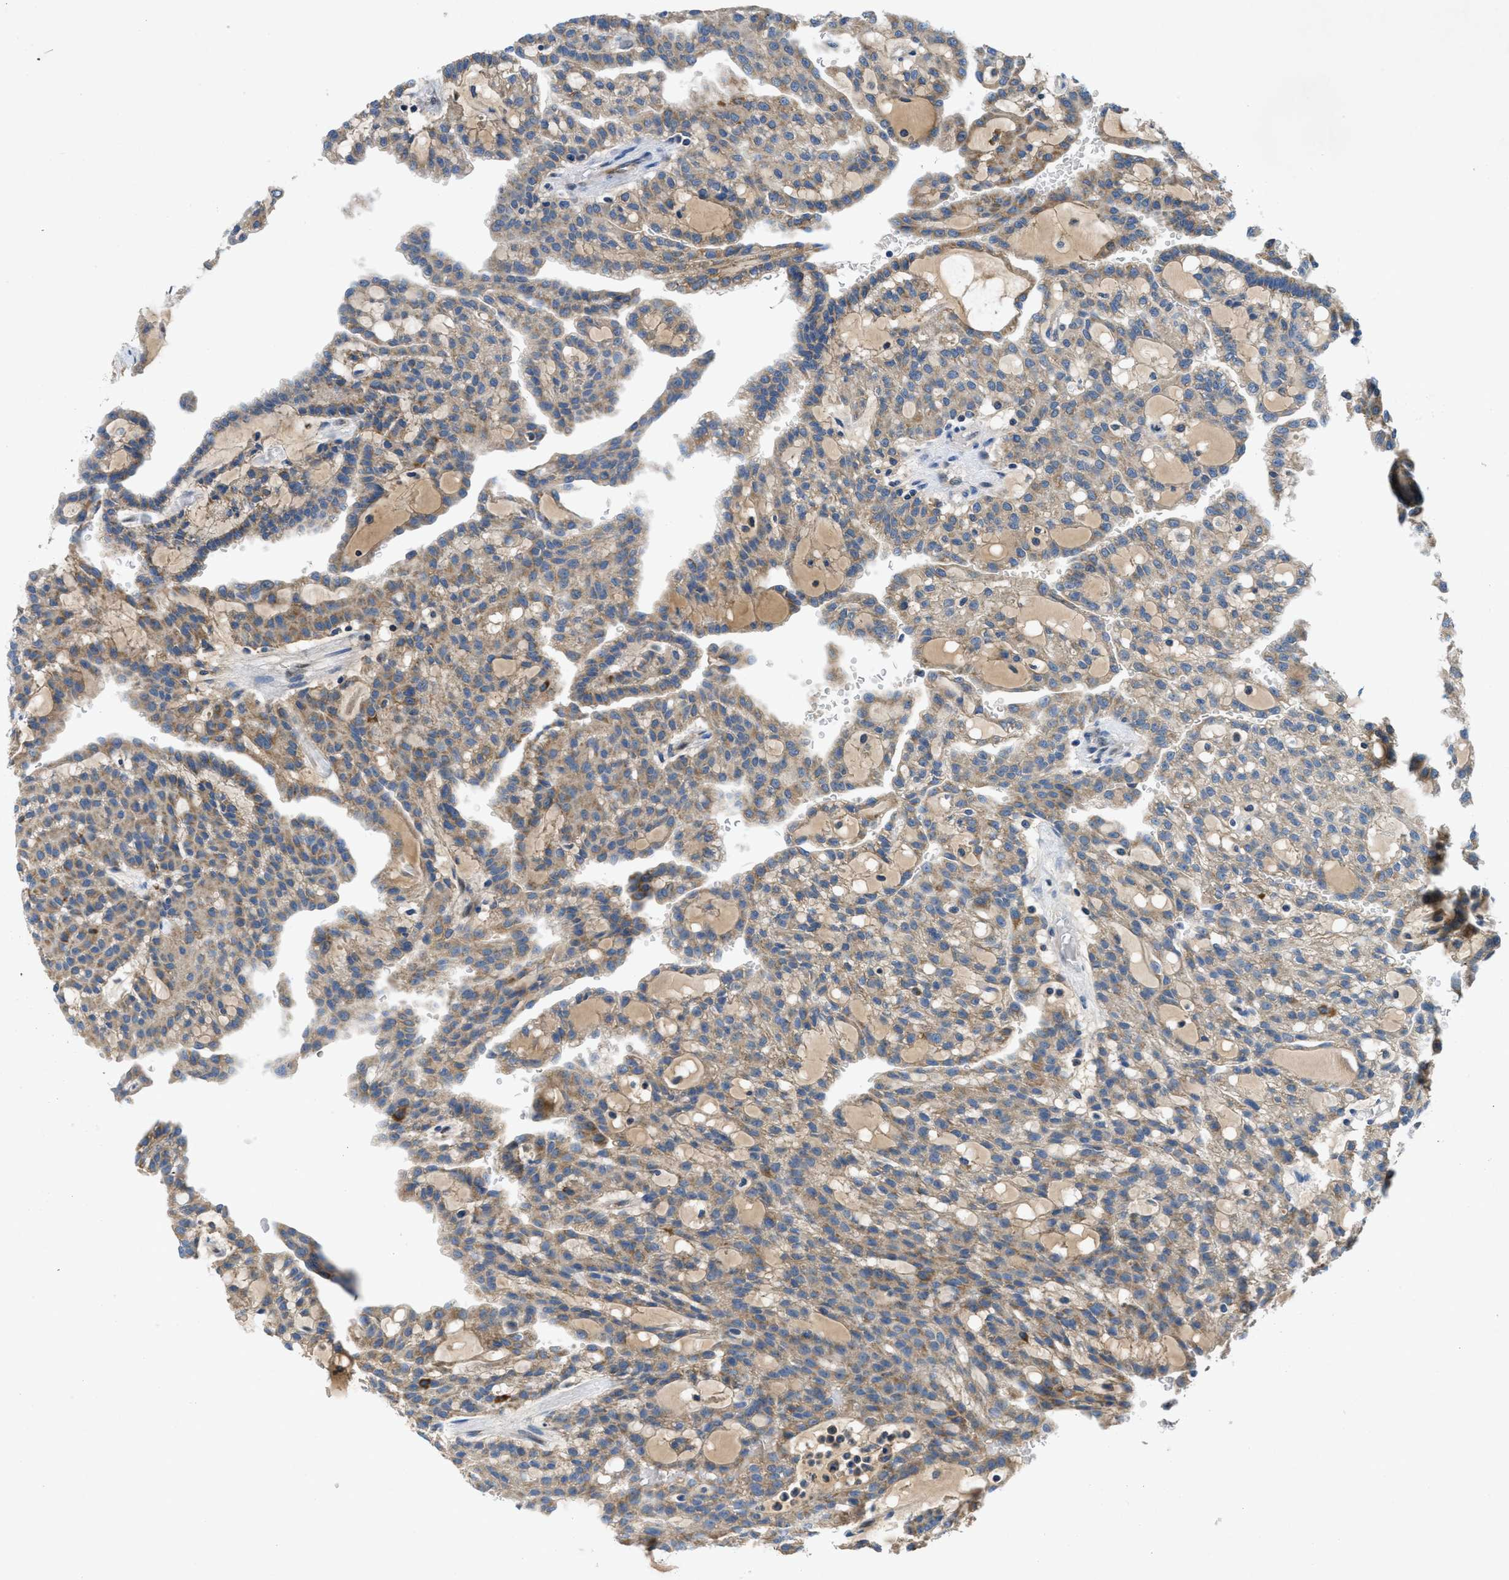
{"staining": {"intensity": "moderate", "quantity": ">75%", "location": "cytoplasmic/membranous"}, "tissue": "renal cancer", "cell_type": "Tumor cells", "image_type": "cancer", "snomed": [{"axis": "morphology", "description": "Adenocarcinoma, NOS"}, {"axis": "topography", "description": "Kidney"}], "caption": "The histopathology image demonstrates staining of renal cancer (adenocarcinoma), revealing moderate cytoplasmic/membranous protein staining (brown color) within tumor cells. (DAB IHC with brightfield microscopy, high magnification).", "gene": "PNKD", "patient": {"sex": "male", "age": 63}}